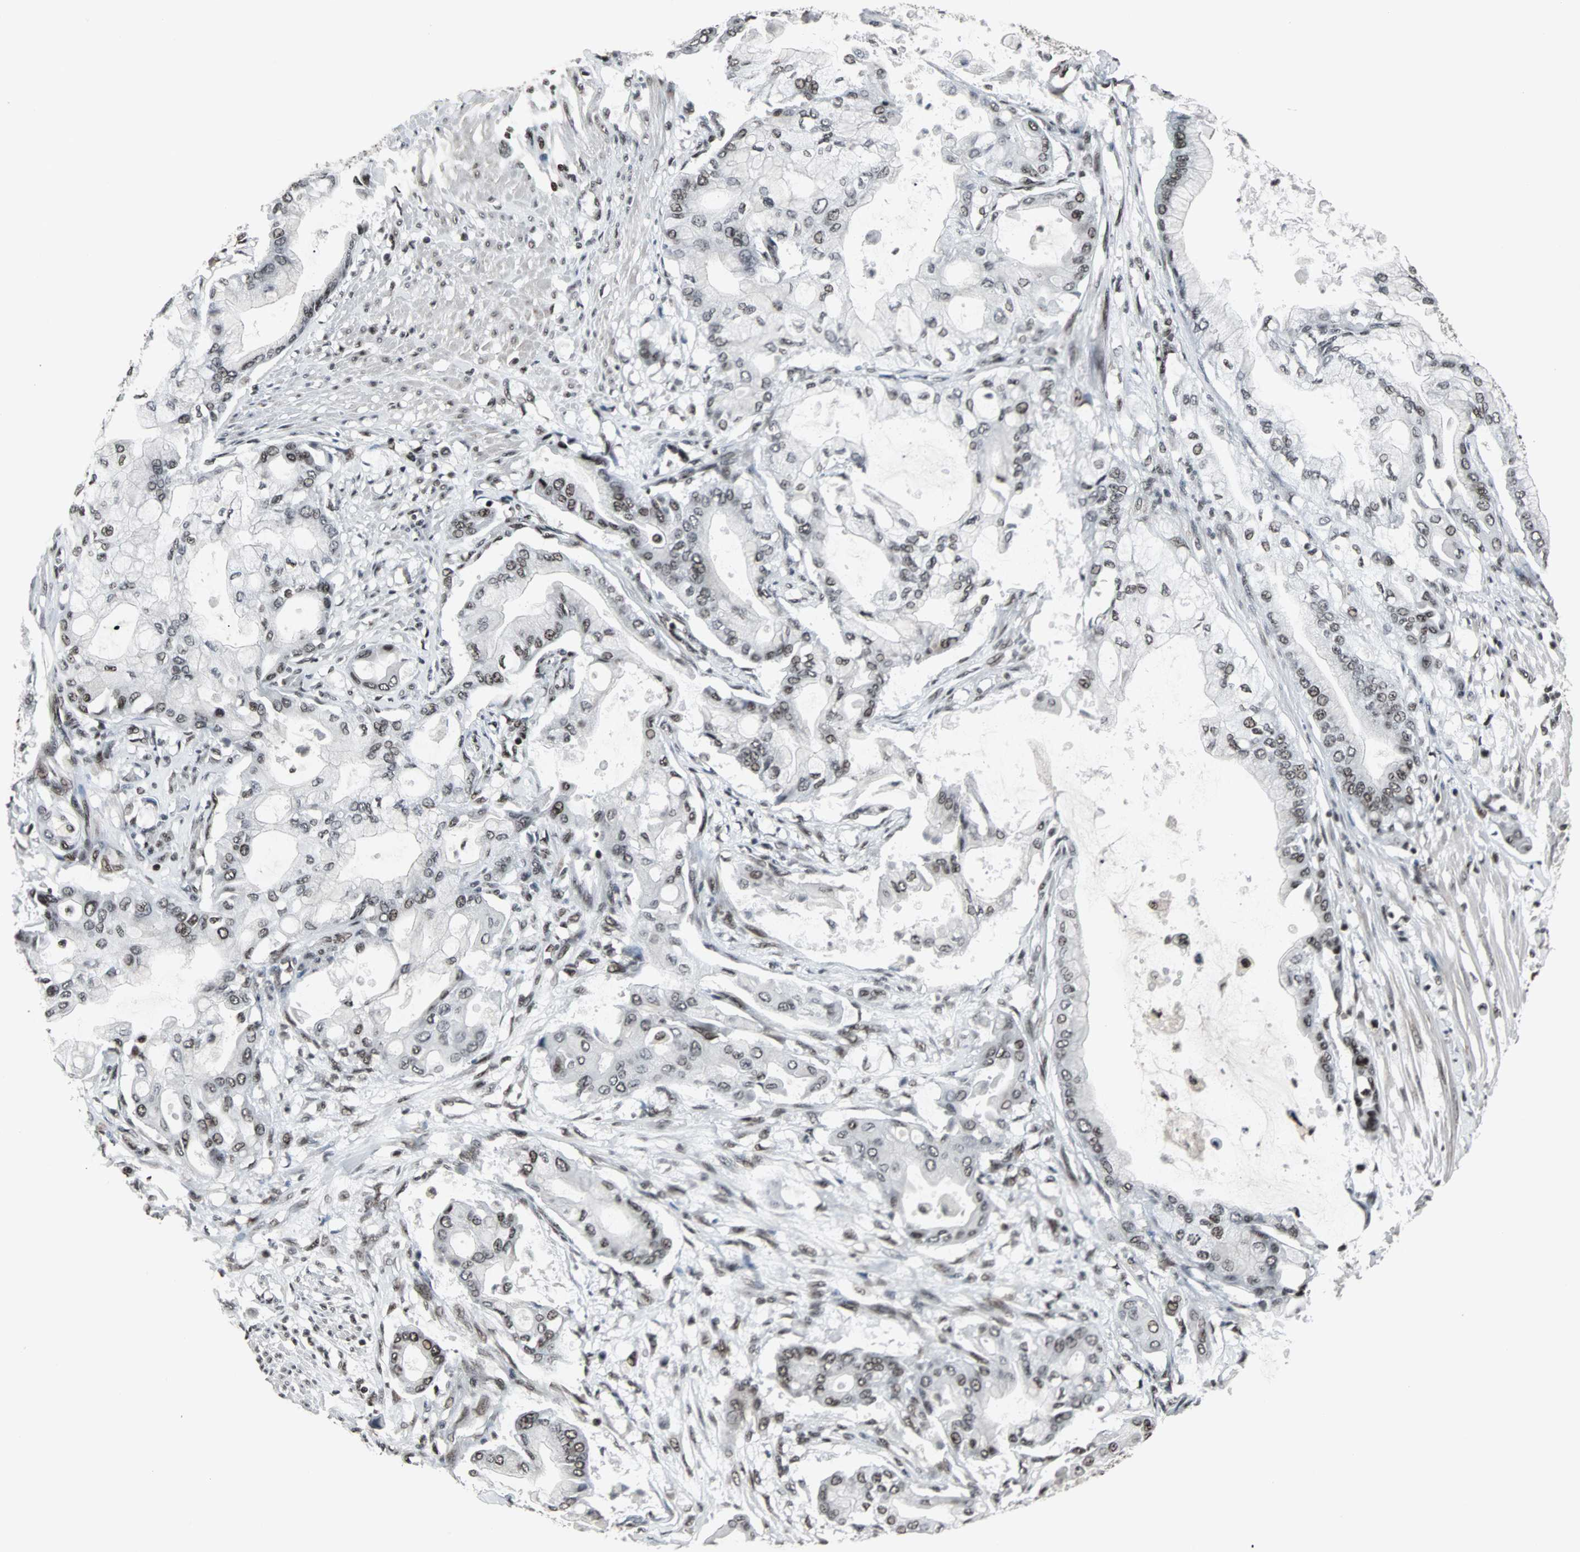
{"staining": {"intensity": "weak", "quantity": "25%-75%", "location": "nuclear"}, "tissue": "pancreatic cancer", "cell_type": "Tumor cells", "image_type": "cancer", "snomed": [{"axis": "morphology", "description": "Adenocarcinoma, NOS"}, {"axis": "morphology", "description": "Adenocarcinoma, metastatic, NOS"}, {"axis": "topography", "description": "Lymph node"}, {"axis": "topography", "description": "Pancreas"}, {"axis": "topography", "description": "Duodenum"}], "caption": "This histopathology image shows metastatic adenocarcinoma (pancreatic) stained with IHC to label a protein in brown. The nuclear of tumor cells show weak positivity for the protein. Nuclei are counter-stained blue.", "gene": "PNKP", "patient": {"sex": "female", "age": 64}}